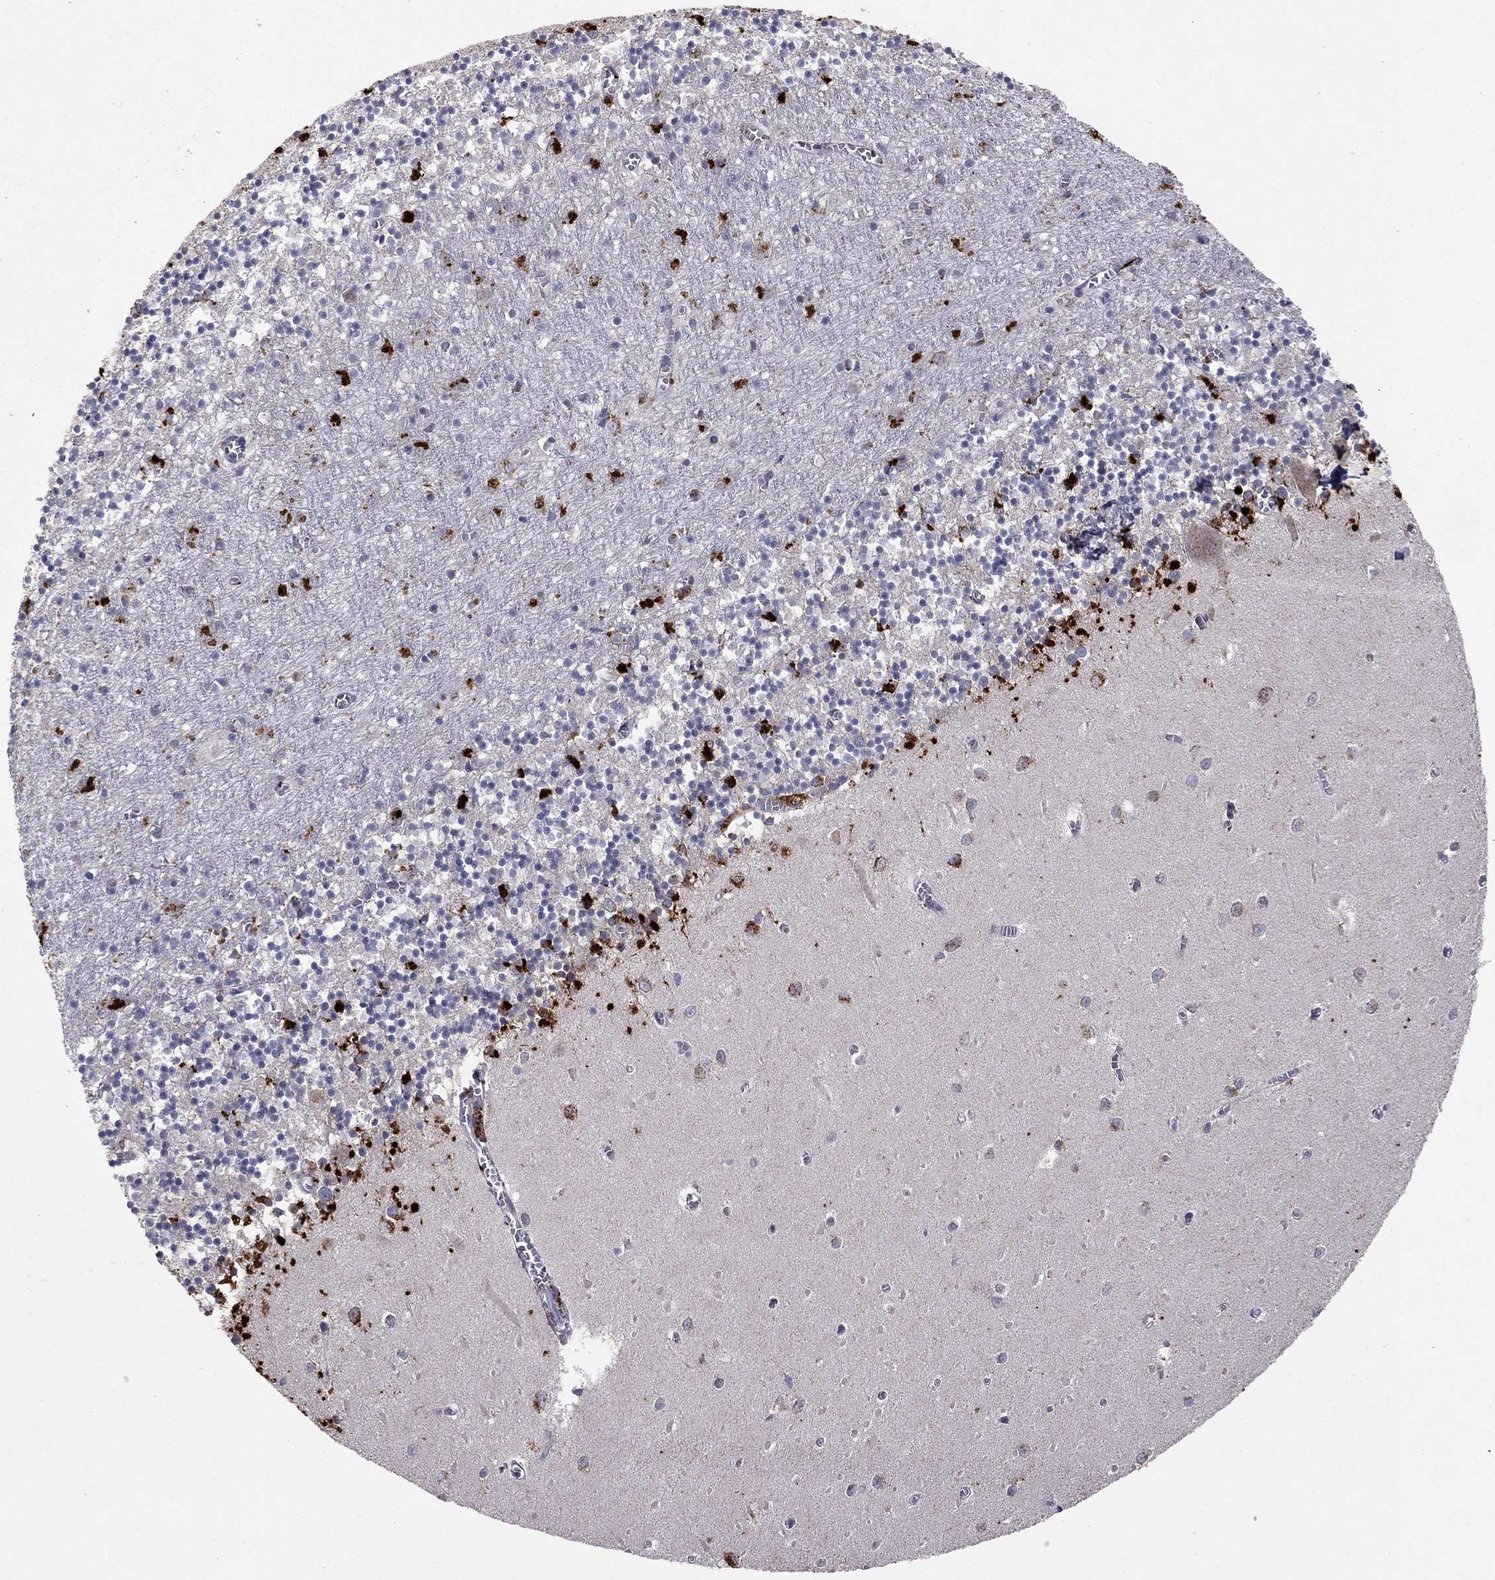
{"staining": {"intensity": "negative", "quantity": "none", "location": "none"}, "tissue": "cerebellum", "cell_type": "Cells in granular layer", "image_type": "normal", "snomed": [{"axis": "morphology", "description": "Normal tissue, NOS"}, {"axis": "topography", "description": "Cerebellum"}], "caption": "Cells in granular layer show no significant positivity in benign cerebellum. Brightfield microscopy of IHC stained with DAB (brown) and hematoxylin (blue), captured at high magnification.", "gene": "YIF1A", "patient": {"sex": "female", "age": 64}}